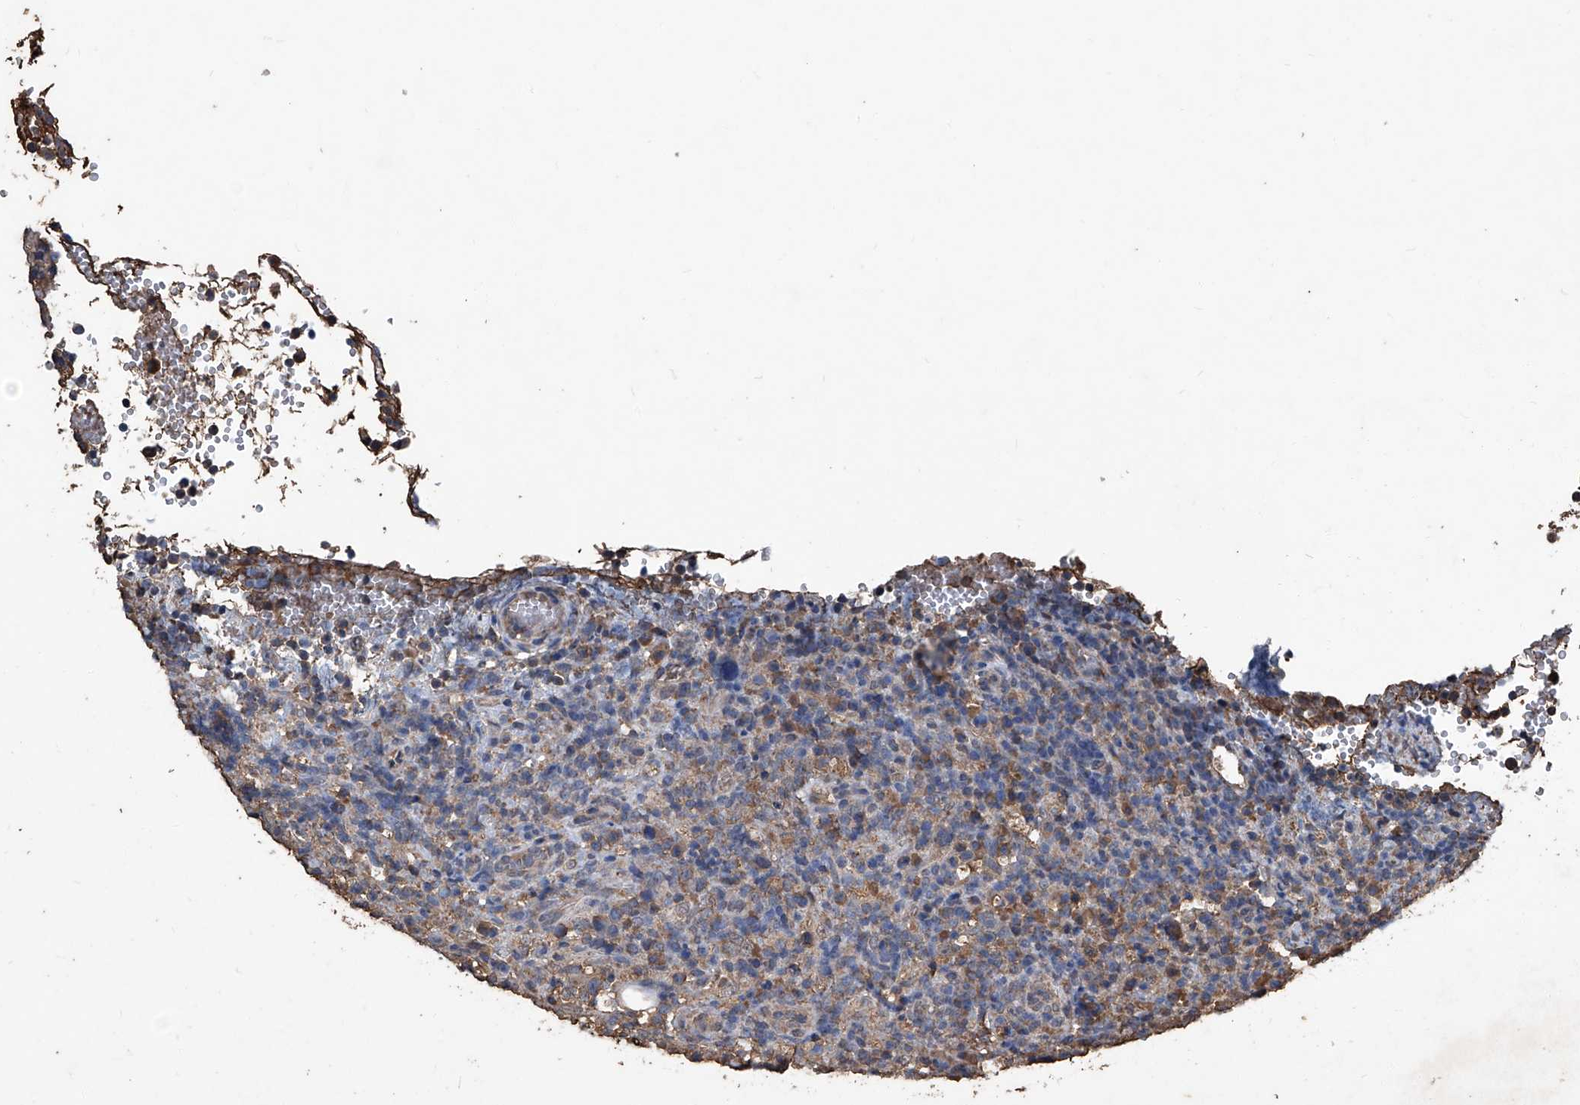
{"staining": {"intensity": "weak", "quantity": ">75%", "location": "cytoplasmic/membranous"}, "tissue": "lymphoma", "cell_type": "Tumor cells", "image_type": "cancer", "snomed": [{"axis": "morphology", "description": "Malignant lymphoma, non-Hodgkin's type, High grade"}, {"axis": "topography", "description": "Lymph node"}], "caption": "The image exhibits immunohistochemical staining of malignant lymphoma, non-Hodgkin's type (high-grade). There is weak cytoplasmic/membranous positivity is identified in approximately >75% of tumor cells.", "gene": "STARD7", "patient": {"sex": "female", "age": 76}}